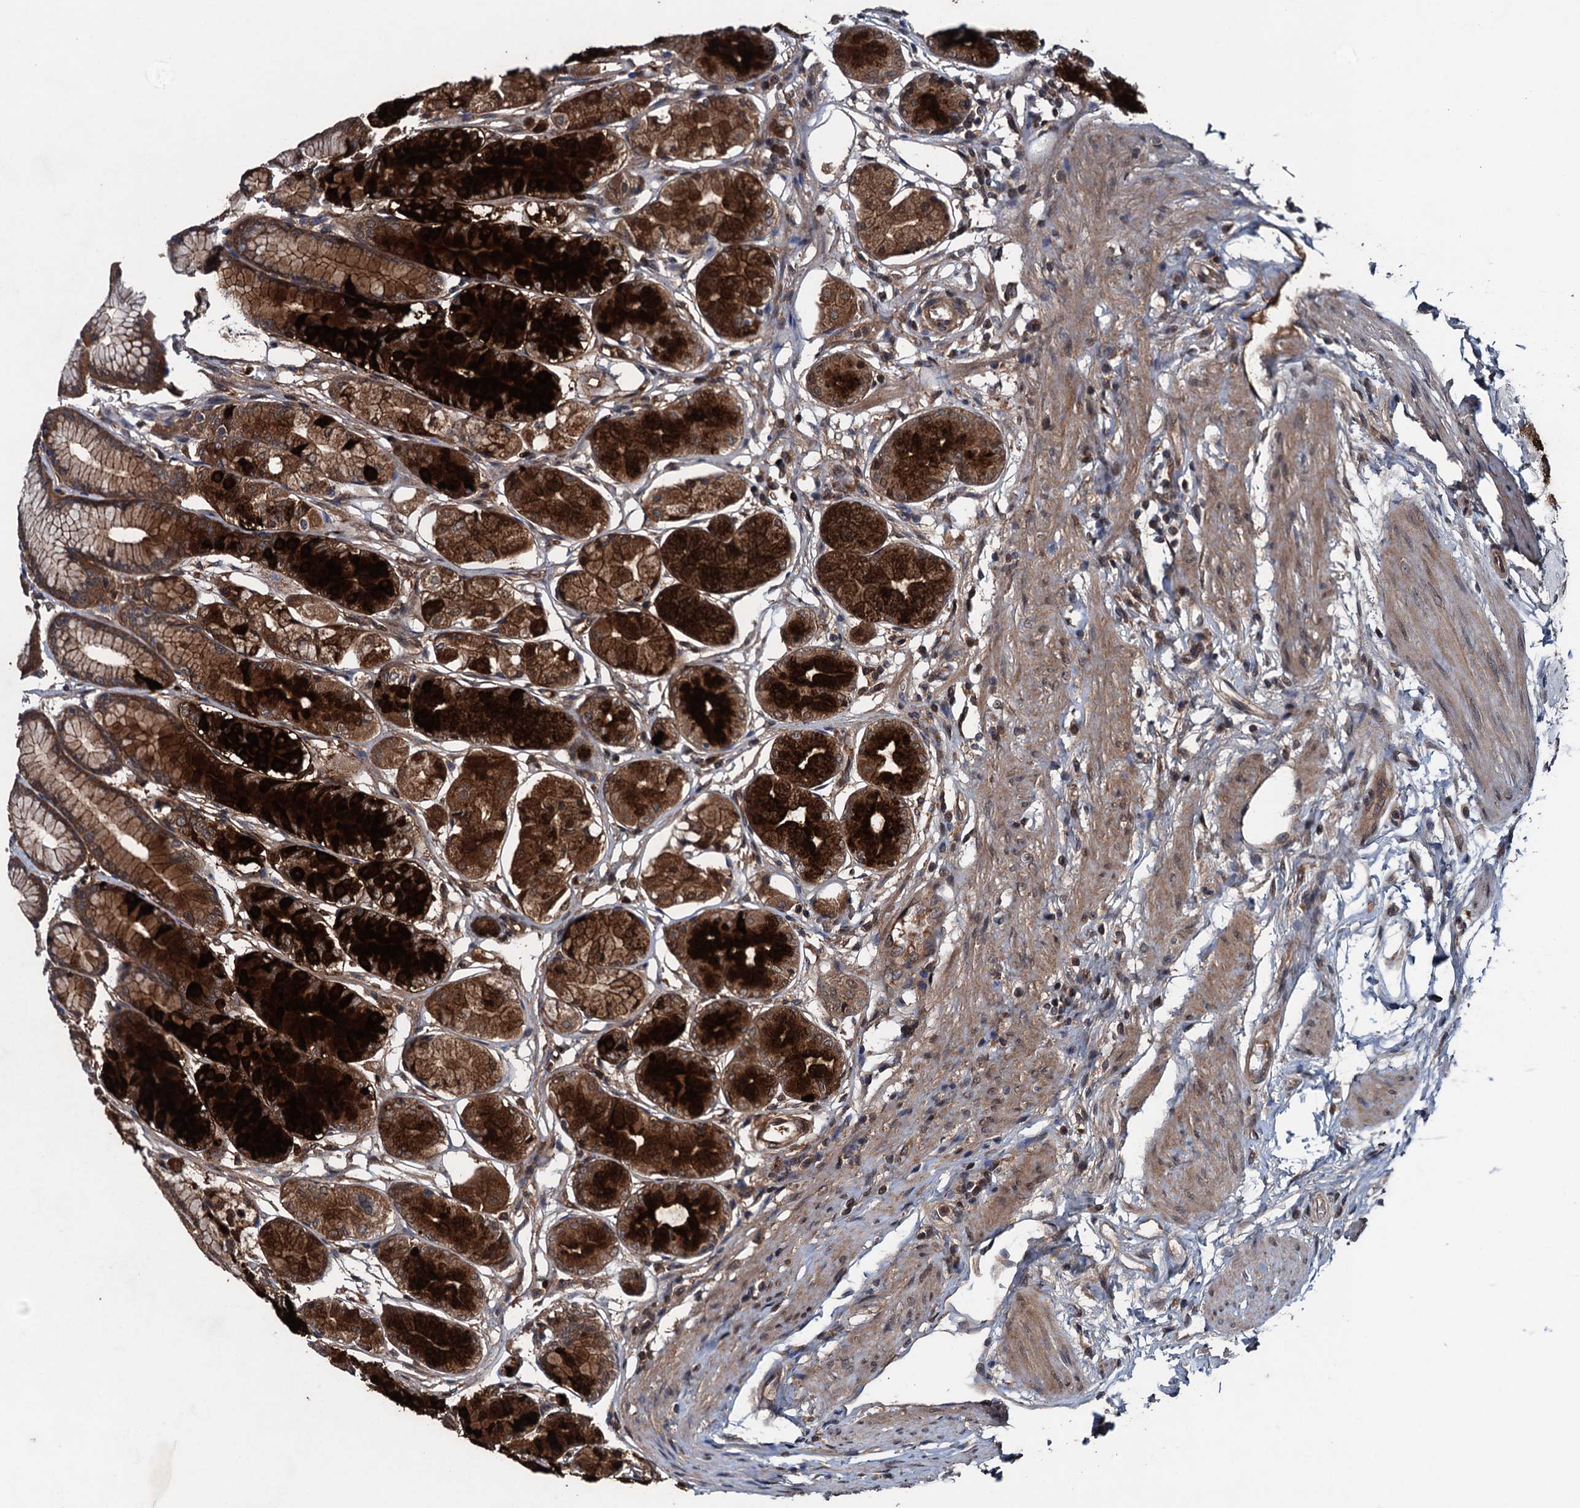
{"staining": {"intensity": "strong", "quantity": ">75%", "location": "cytoplasmic/membranous,nuclear"}, "tissue": "stomach", "cell_type": "Glandular cells", "image_type": "normal", "snomed": [{"axis": "morphology", "description": "Normal tissue, NOS"}, {"axis": "morphology", "description": "Adenocarcinoma, NOS"}, {"axis": "morphology", "description": "Adenocarcinoma, High grade"}, {"axis": "topography", "description": "Stomach, upper"}, {"axis": "topography", "description": "Stomach"}], "caption": "Human stomach stained for a protein (brown) displays strong cytoplasmic/membranous,nuclear positive expression in about >75% of glandular cells.", "gene": "BLTP3B", "patient": {"sex": "female", "age": 65}}